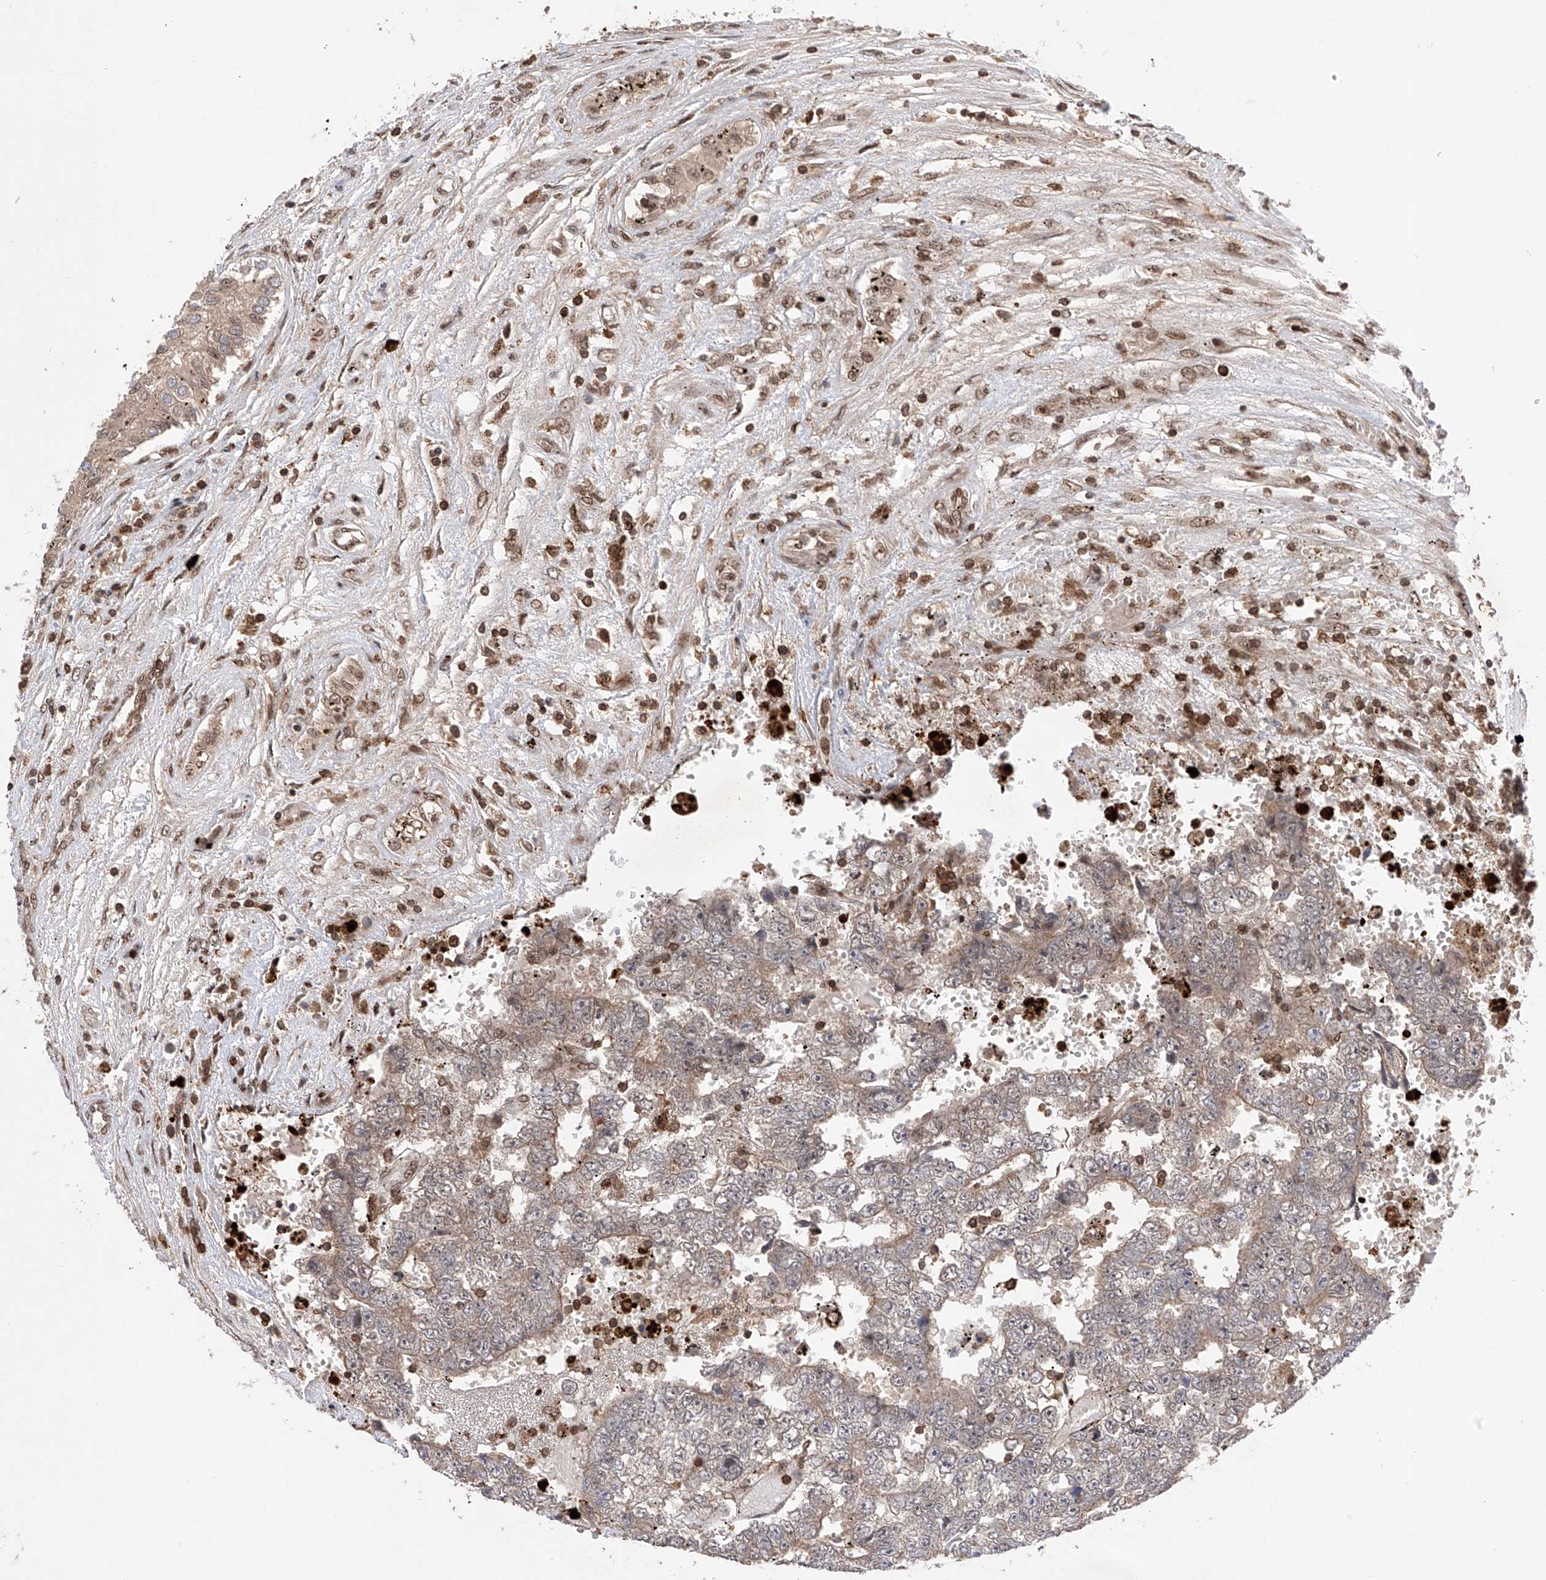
{"staining": {"intensity": "weak", "quantity": "25%-75%", "location": "cytoplasmic/membranous"}, "tissue": "testis cancer", "cell_type": "Tumor cells", "image_type": "cancer", "snomed": [{"axis": "morphology", "description": "Carcinoma, Embryonal, NOS"}, {"axis": "topography", "description": "Testis"}], "caption": "Testis cancer tissue reveals weak cytoplasmic/membranous expression in approximately 25%-75% of tumor cells, visualized by immunohistochemistry.", "gene": "ZNF280D", "patient": {"sex": "male", "age": 25}}